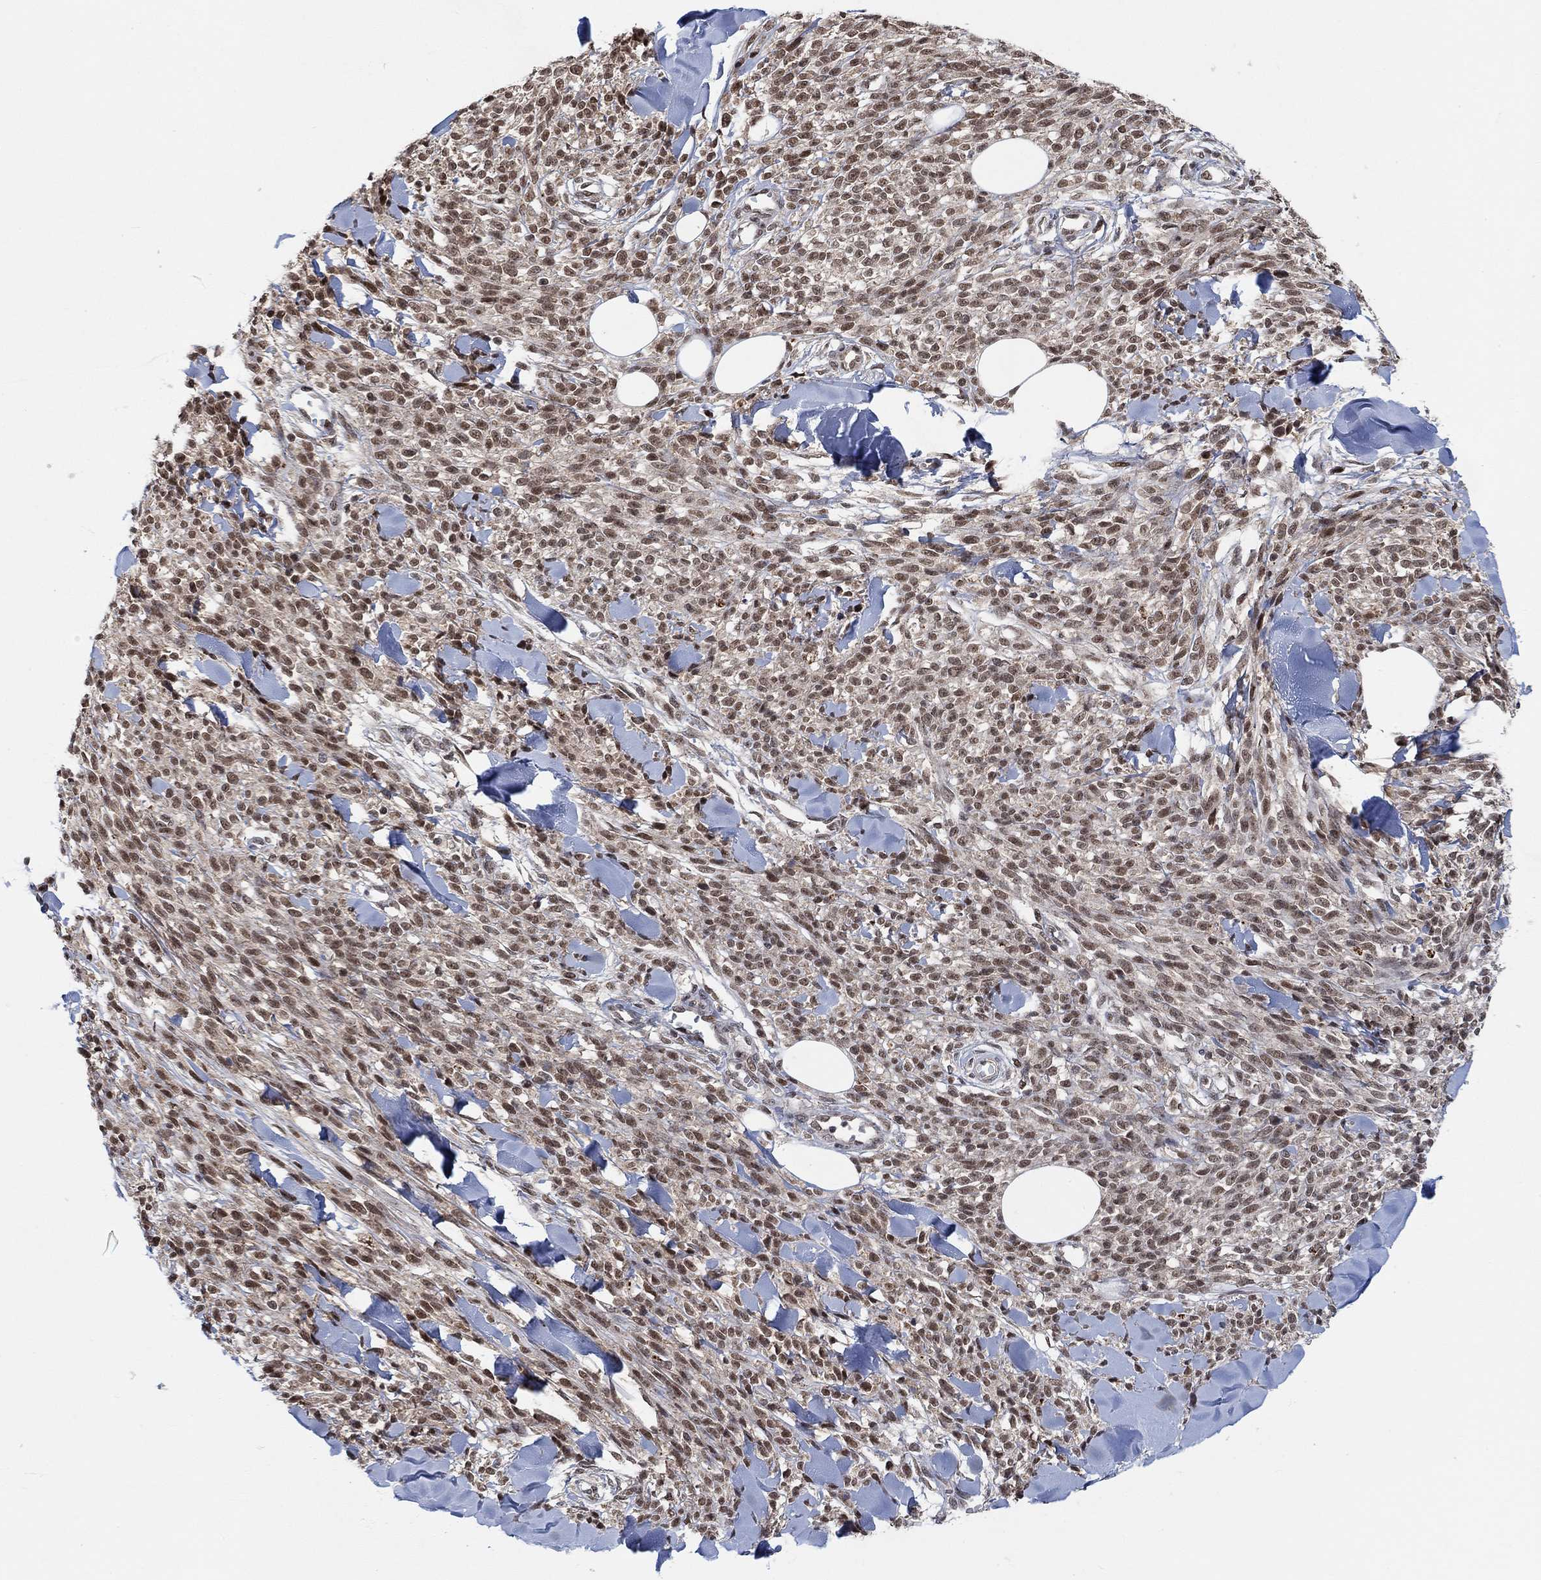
{"staining": {"intensity": "moderate", "quantity": ">75%", "location": "nuclear"}, "tissue": "melanoma", "cell_type": "Tumor cells", "image_type": "cancer", "snomed": [{"axis": "morphology", "description": "Malignant melanoma, NOS"}, {"axis": "topography", "description": "Skin"}, {"axis": "topography", "description": "Skin of trunk"}], "caption": "Melanoma was stained to show a protein in brown. There is medium levels of moderate nuclear expression in approximately >75% of tumor cells. (brown staining indicates protein expression, while blue staining denotes nuclei).", "gene": "THAP8", "patient": {"sex": "male", "age": 74}}